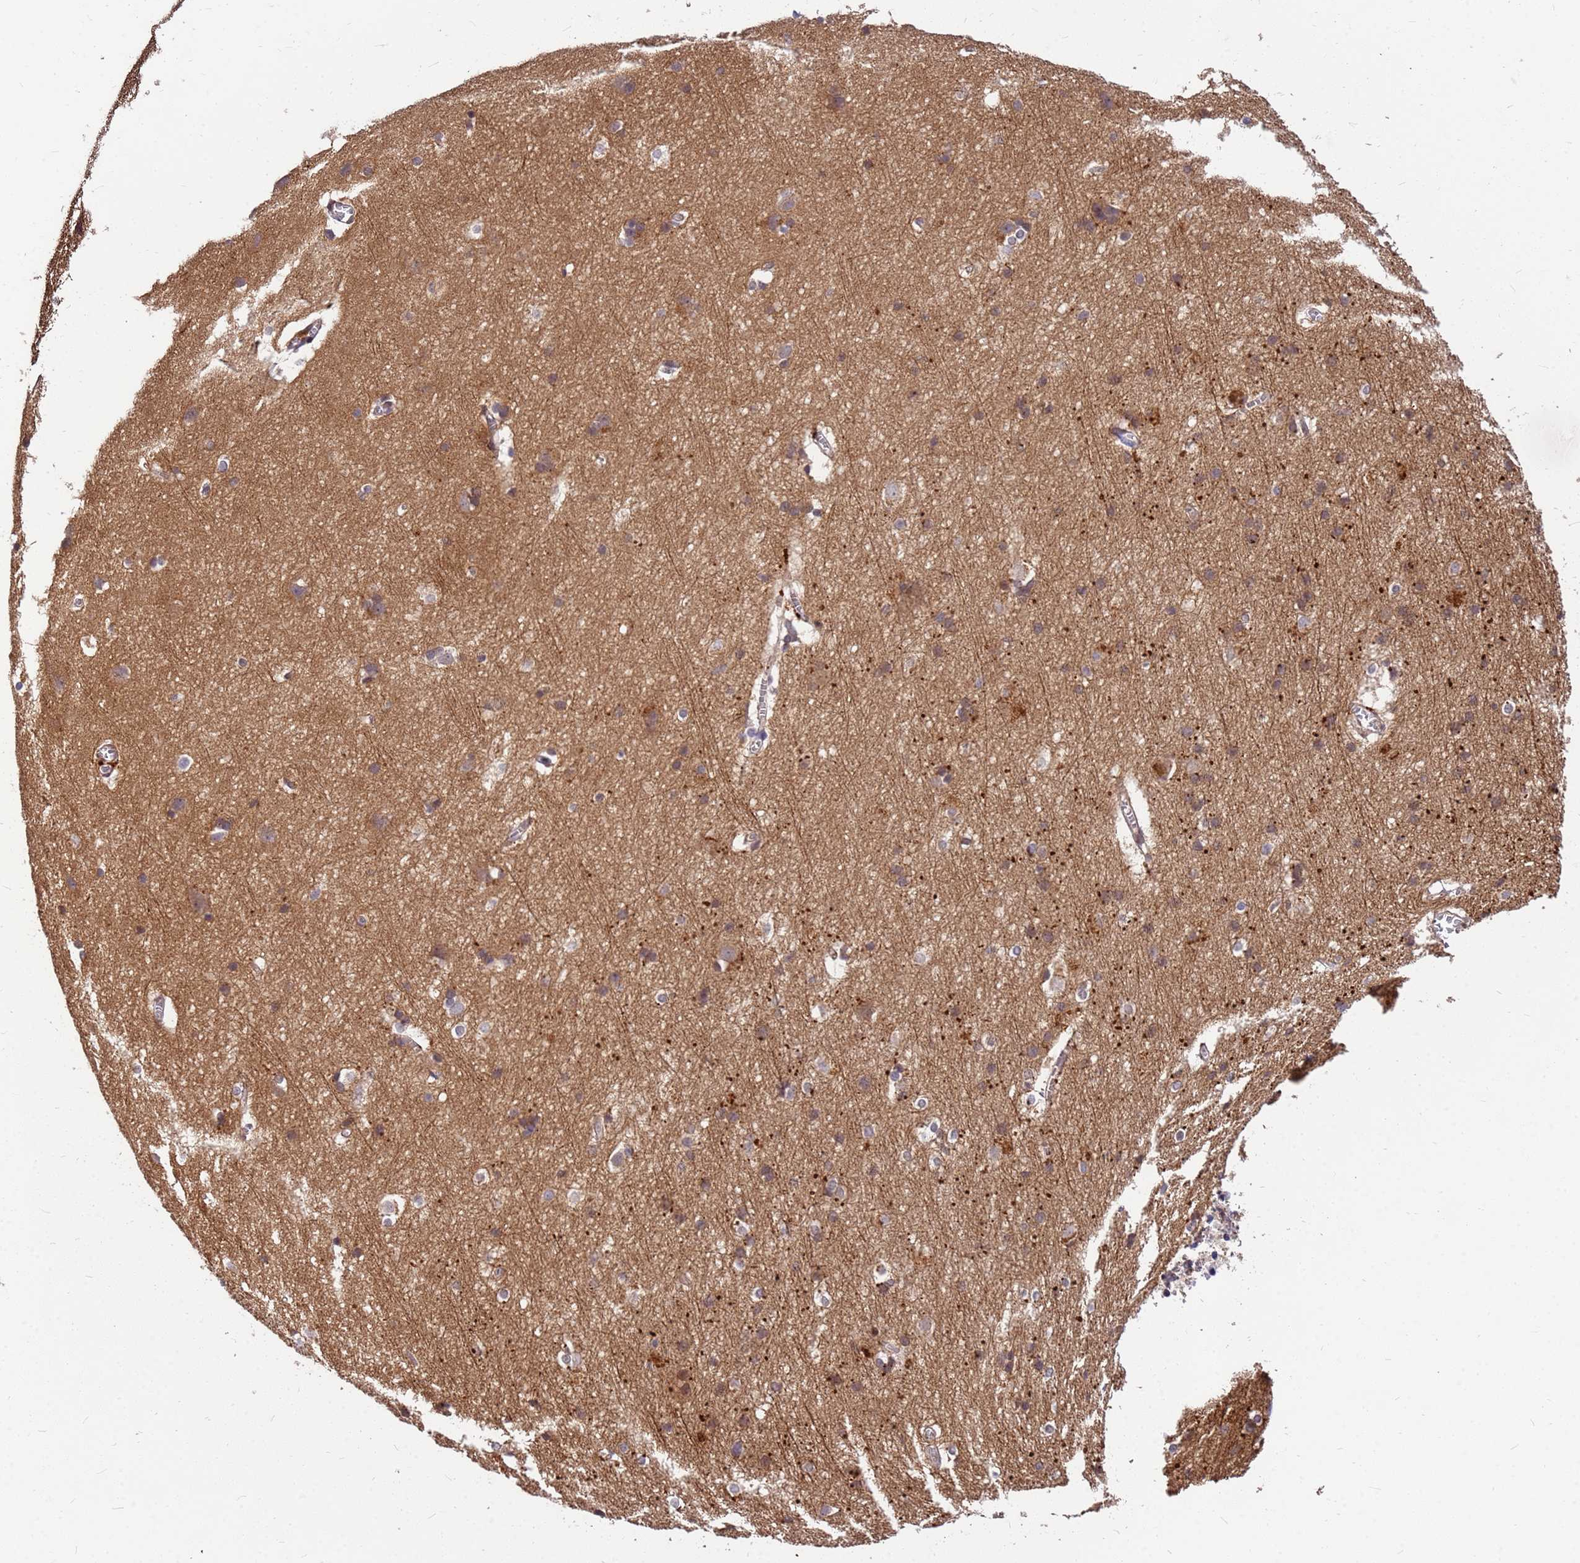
{"staining": {"intensity": "weak", "quantity": "25%-75%", "location": "cytoplasmic/membranous"}, "tissue": "cerebral cortex", "cell_type": "Endothelial cells", "image_type": "normal", "snomed": [{"axis": "morphology", "description": "Normal tissue, NOS"}, {"axis": "topography", "description": "Cerebral cortex"}], "caption": "High-magnification brightfield microscopy of normal cerebral cortex stained with DAB (3,3'-diaminobenzidine) (brown) and counterstained with hematoxylin (blue). endothelial cells exhibit weak cytoplasmic/membranous staining is seen in about25%-75% of cells. (Brightfield microscopy of DAB IHC at high magnification).", "gene": "DUS4L", "patient": {"sex": "male", "age": 54}}